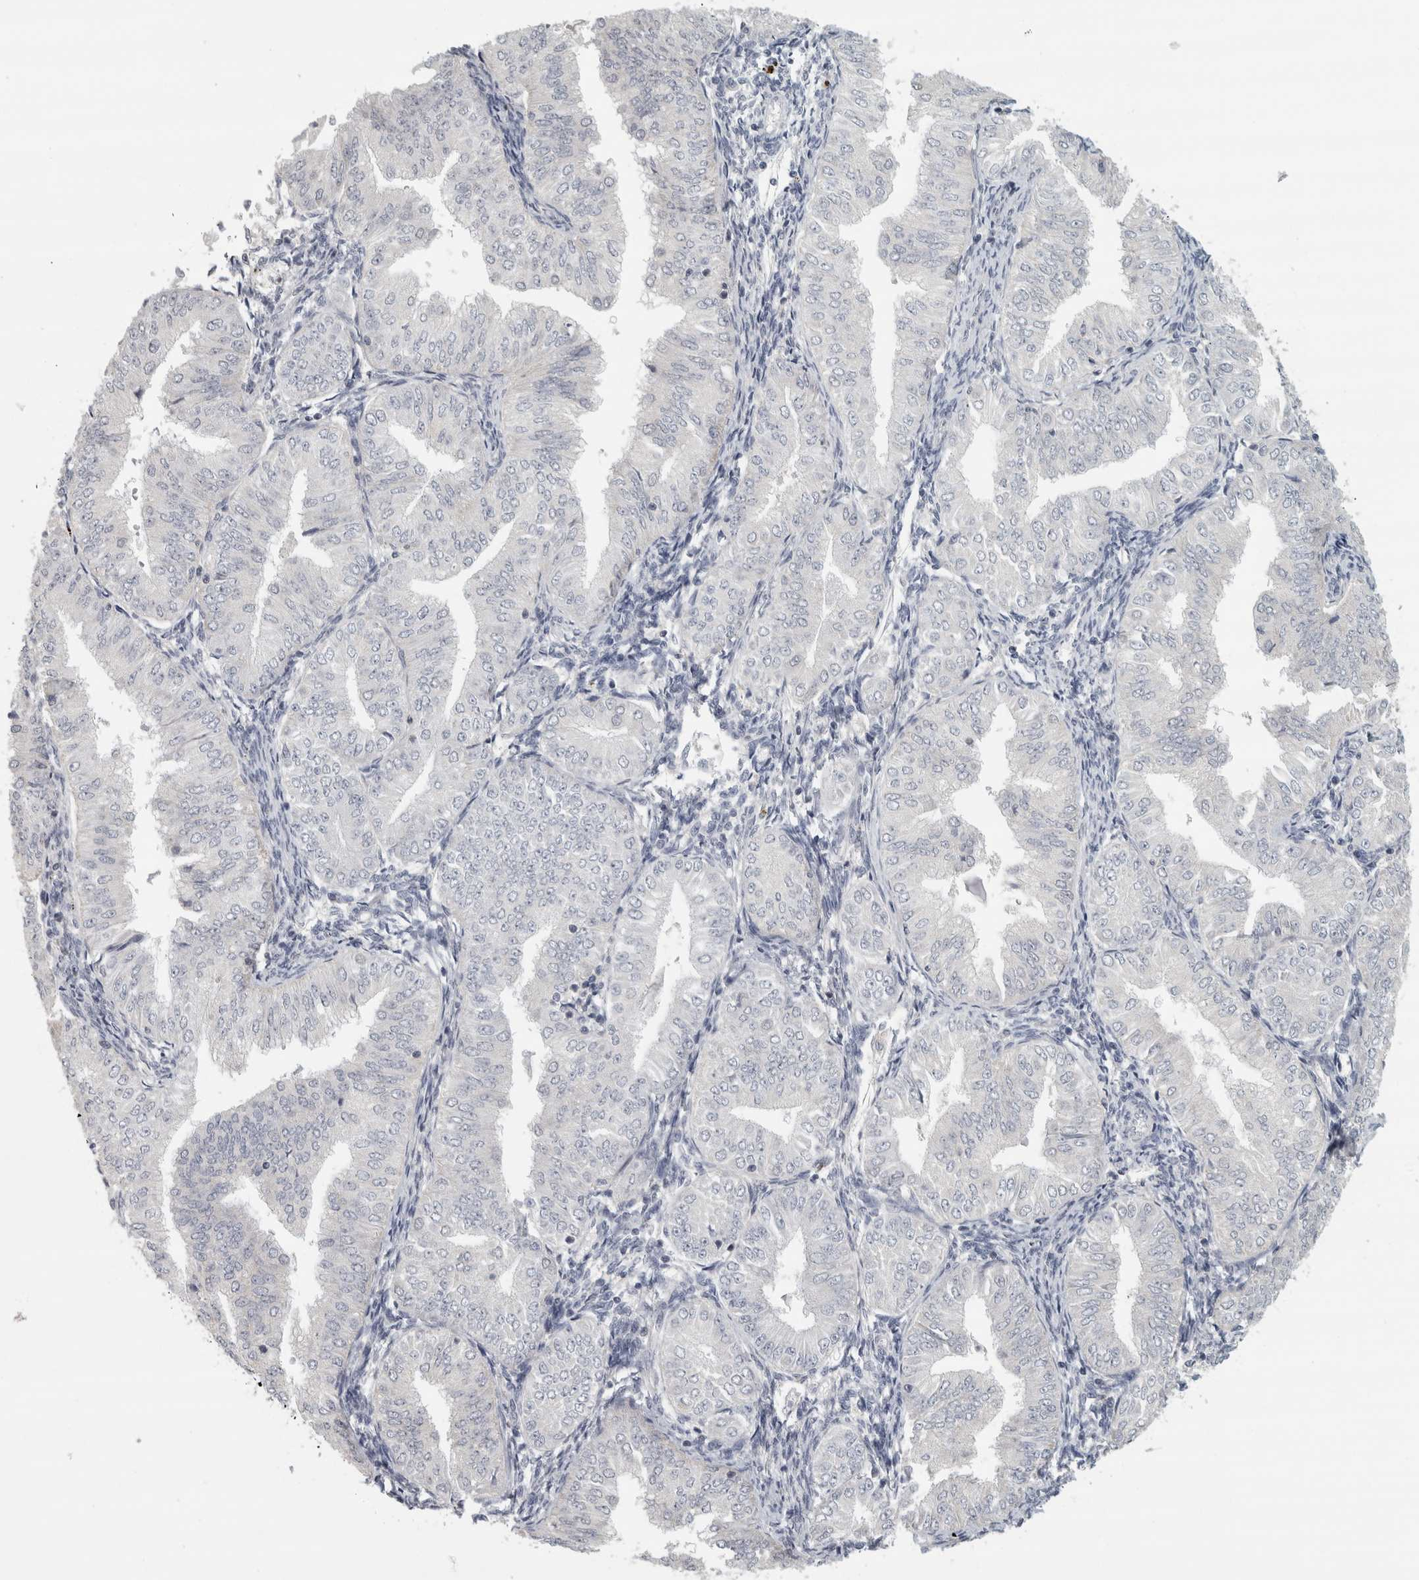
{"staining": {"intensity": "negative", "quantity": "none", "location": "none"}, "tissue": "endometrial cancer", "cell_type": "Tumor cells", "image_type": "cancer", "snomed": [{"axis": "morphology", "description": "Normal tissue, NOS"}, {"axis": "morphology", "description": "Adenocarcinoma, NOS"}, {"axis": "topography", "description": "Endometrium"}], "caption": "Immunohistochemical staining of endometrial cancer reveals no significant staining in tumor cells.", "gene": "PTPRN2", "patient": {"sex": "female", "age": 53}}